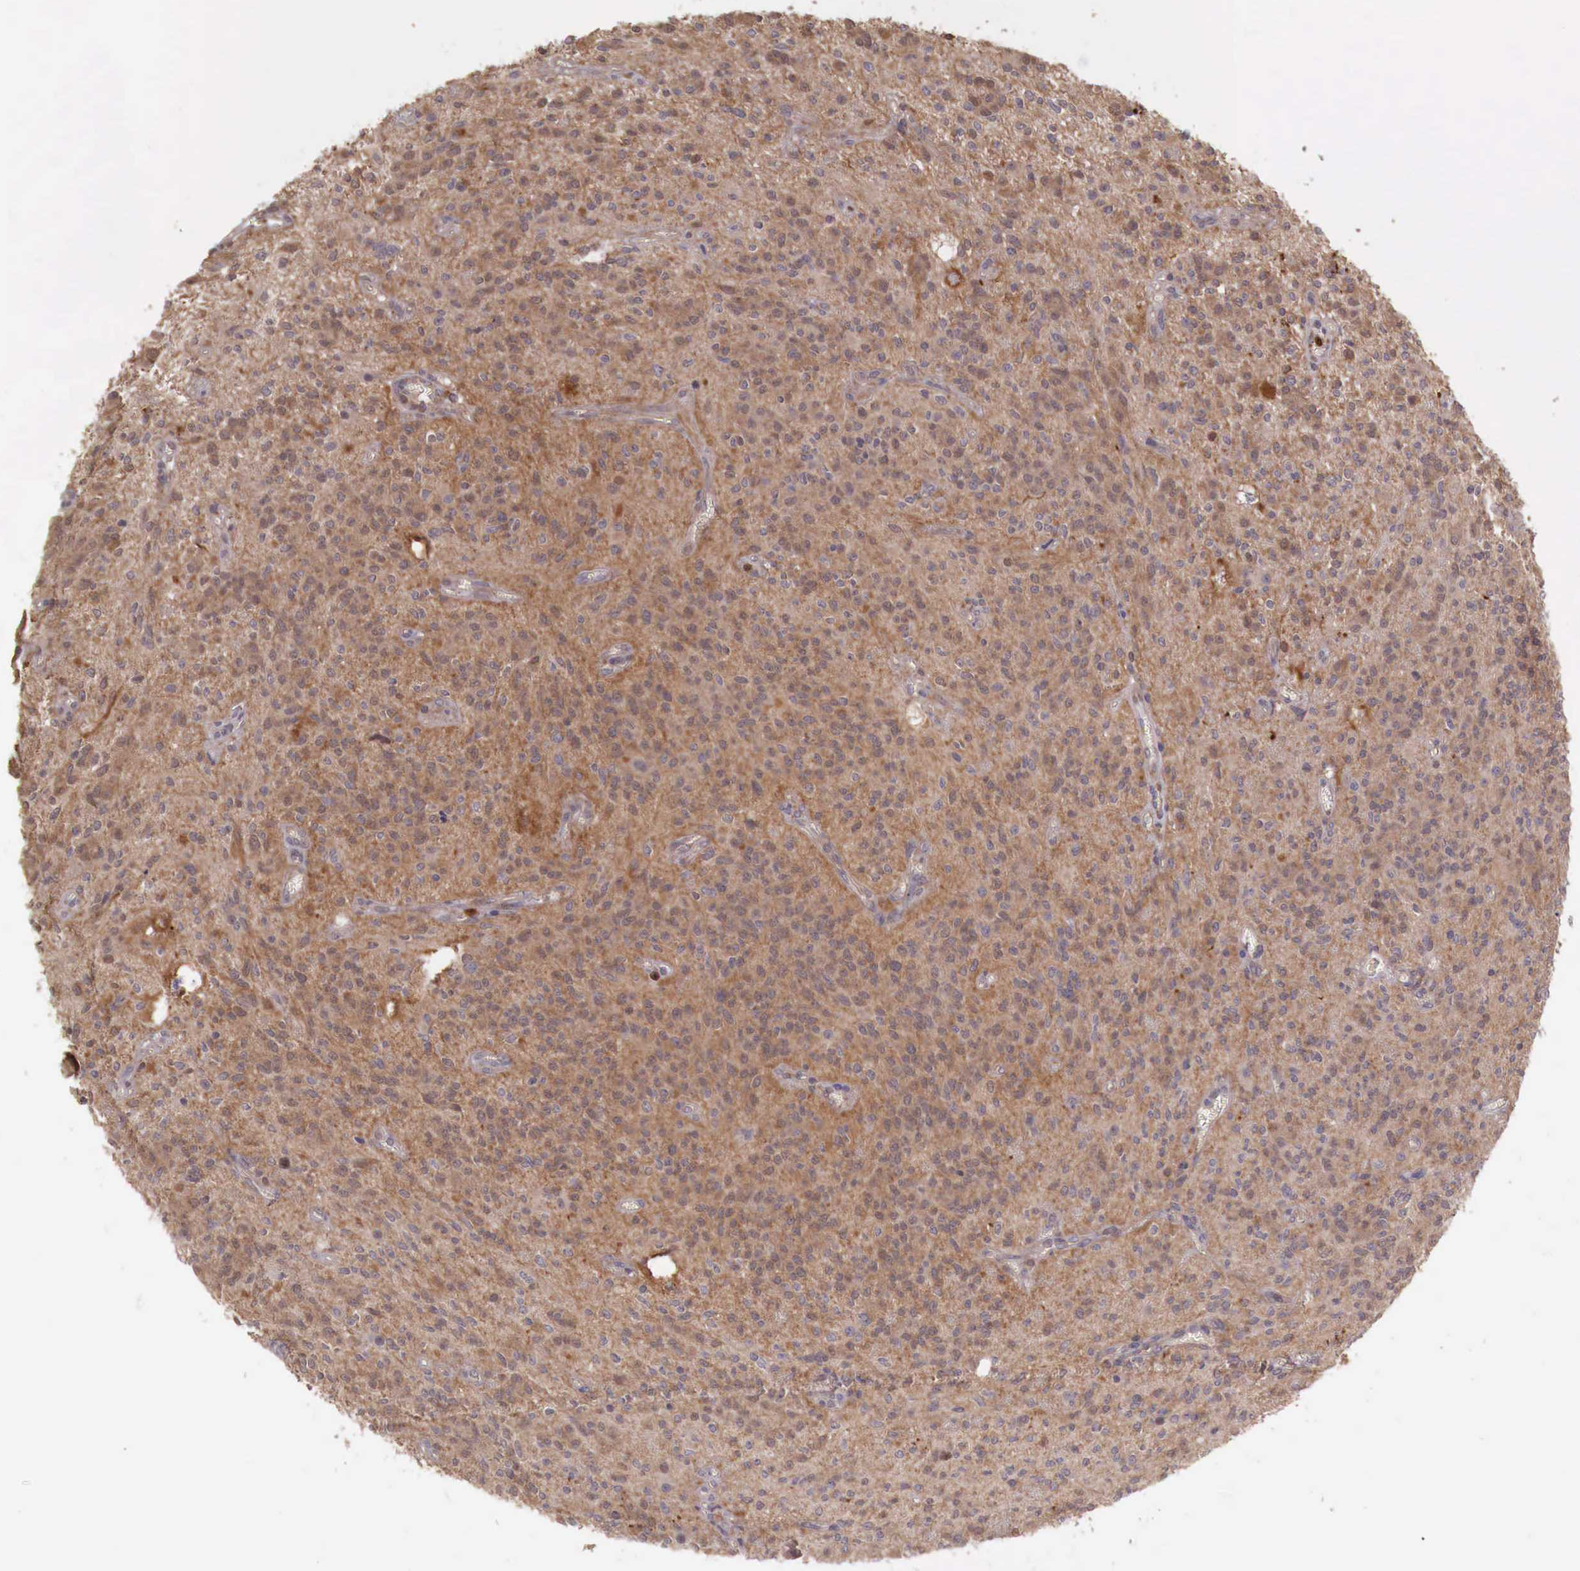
{"staining": {"intensity": "negative", "quantity": "none", "location": "none"}, "tissue": "glioma", "cell_type": "Tumor cells", "image_type": "cancer", "snomed": [{"axis": "morphology", "description": "Glioma, malignant, Low grade"}, {"axis": "topography", "description": "Brain"}], "caption": "An immunohistochemistry (IHC) micrograph of glioma is shown. There is no staining in tumor cells of glioma.", "gene": "GAB2", "patient": {"sex": "female", "age": 15}}